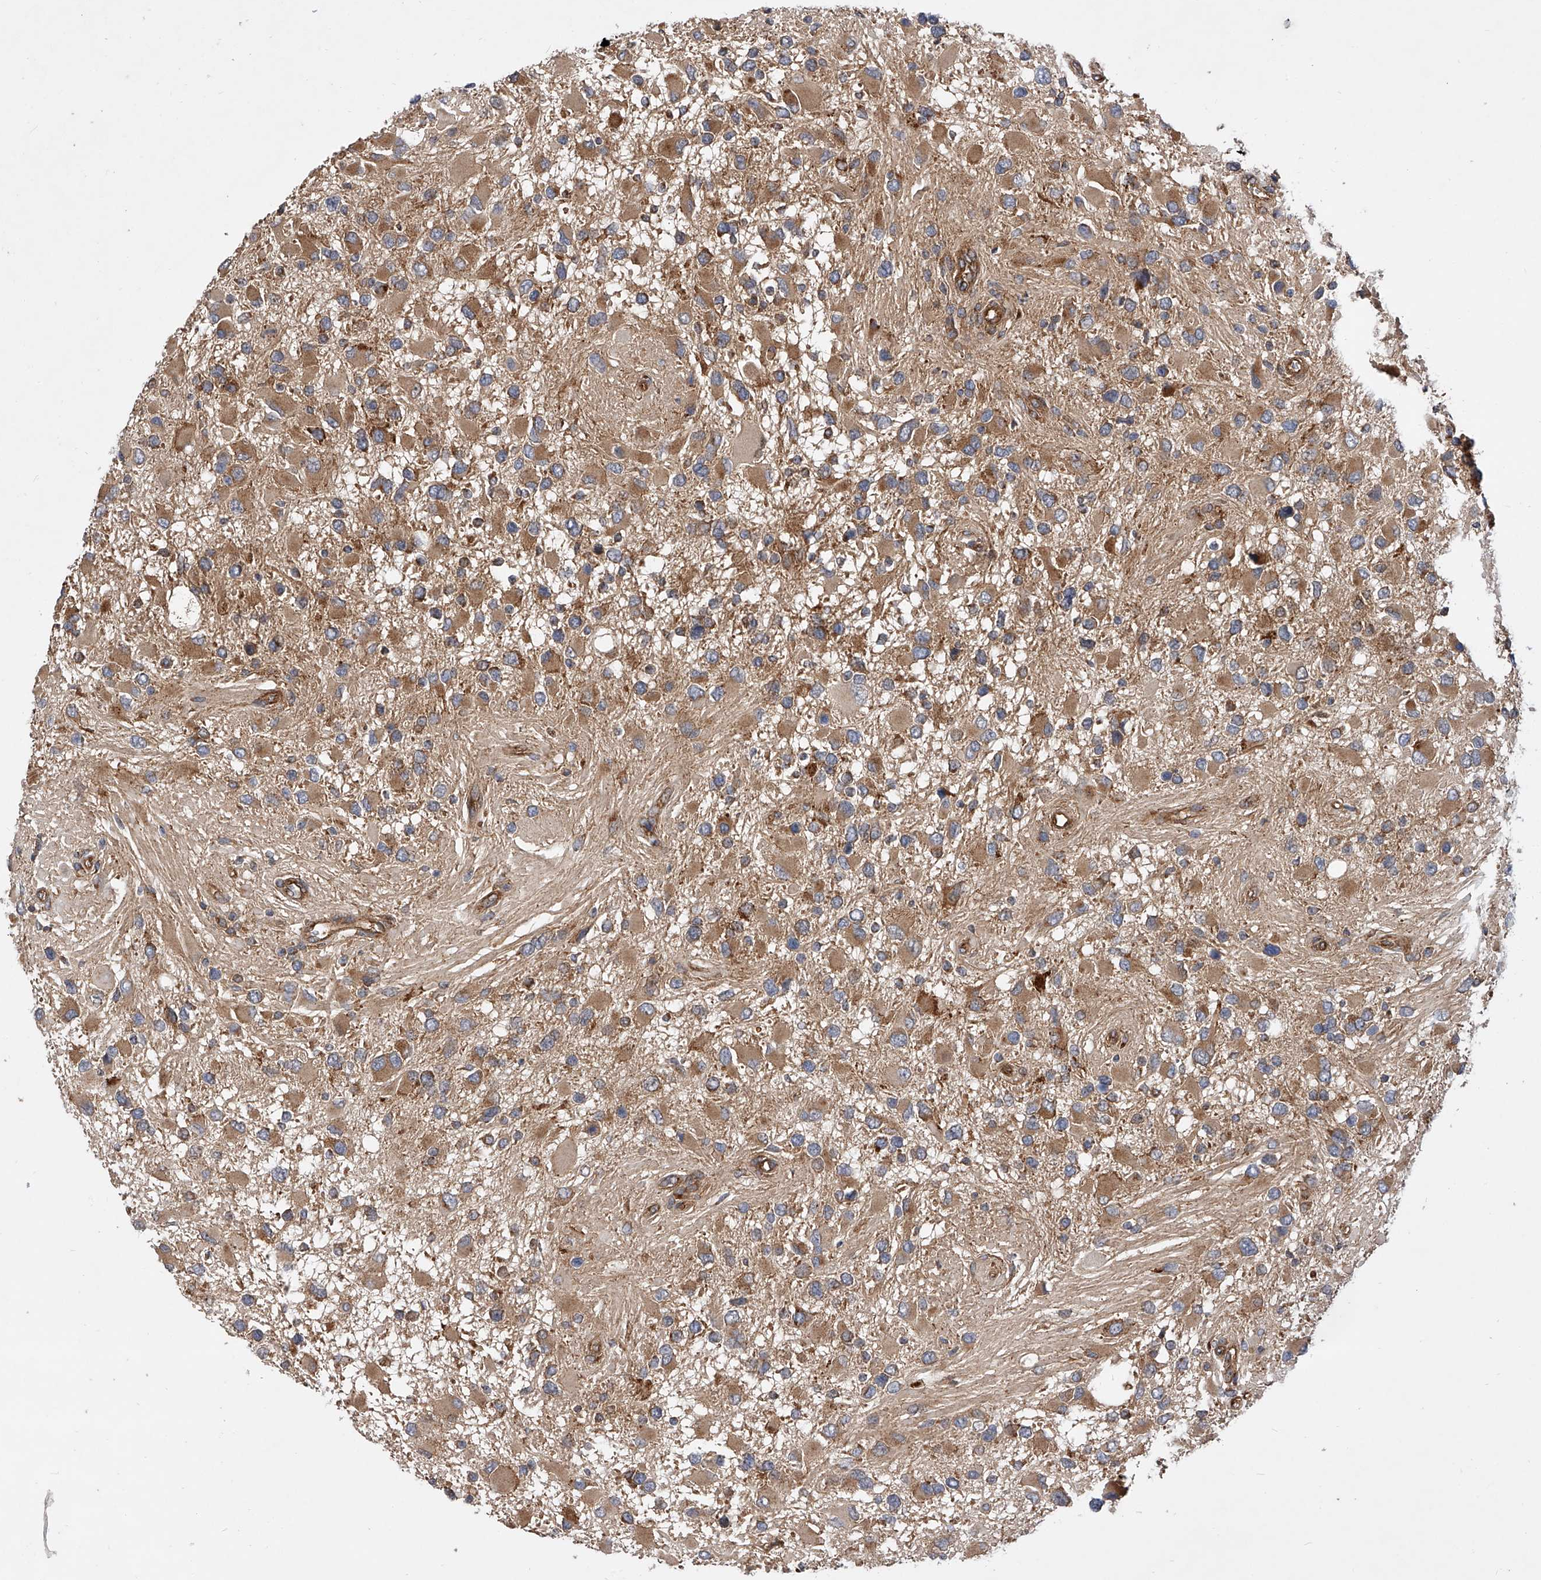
{"staining": {"intensity": "moderate", "quantity": ">75%", "location": "cytoplasmic/membranous"}, "tissue": "glioma", "cell_type": "Tumor cells", "image_type": "cancer", "snomed": [{"axis": "morphology", "description": "Glioma, malignant, High grade"}, {"axis": "topography", "description": "Brain"}], "caption": "Immunohistochemical staining of glioma shows medium levels of moderate cytoplasmic/membranous protein staining in about >75% of tumor cells.", "gene": "CFAP410", "patient": {"sex": "male", "age": 53}}